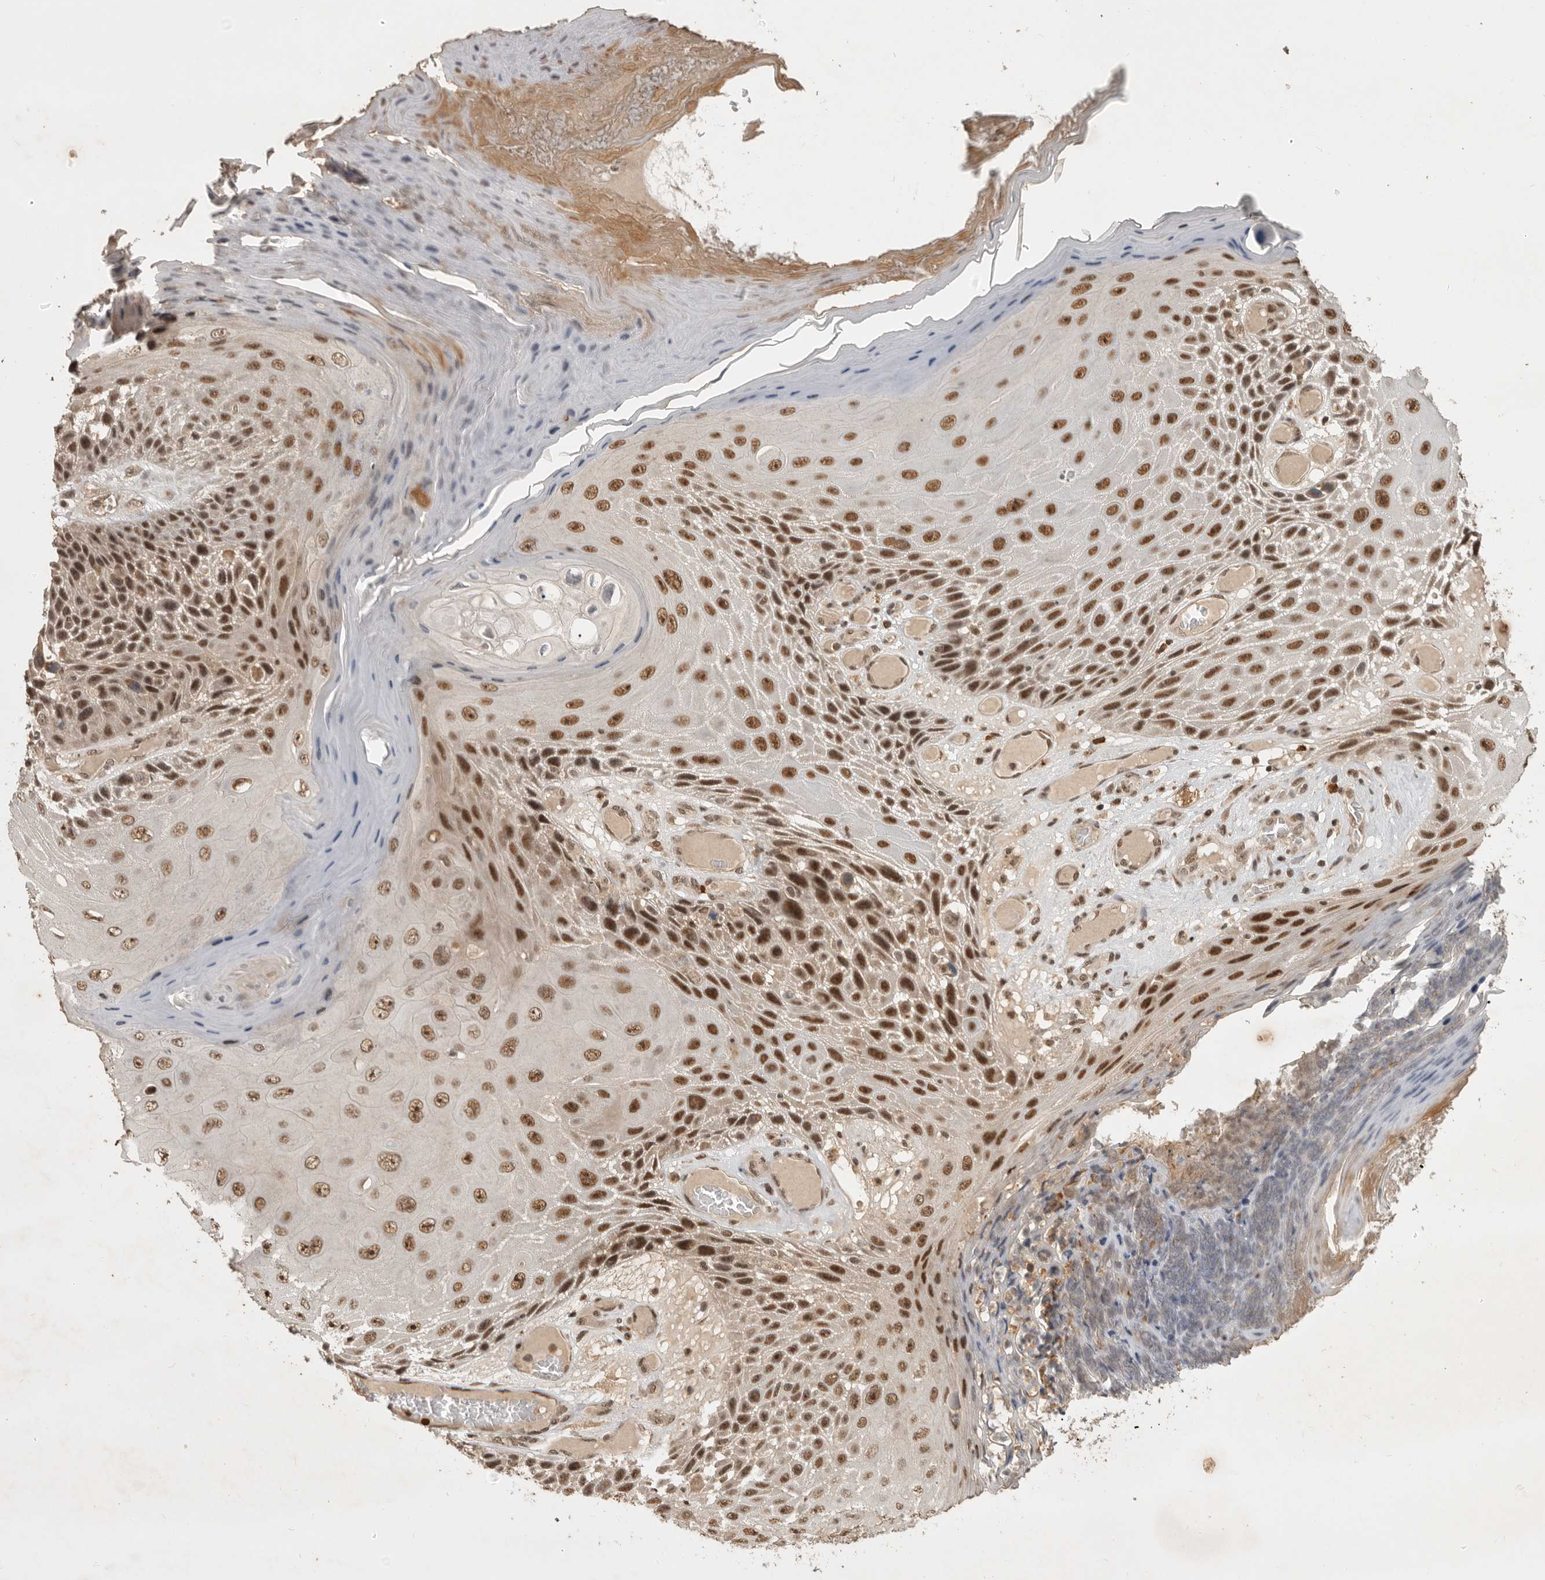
{"staining": {"intensity": "strong", "quantity": ">75%", "location": "nuclear"}, "tissue": "skin cancer", "cell_type": "Tumor cells", "image_type": "cancer", "snomed": [{"axis": "morphology", "description": "Squamous cell carcinoma, NOS"}, {"axis": "topography", "description": "Skin"}], "caption": "Protein positivity by IHC shows strong nuclear staining in about >75% of tumor cells in skin squamous cell carcinoma. Nuclei are stained in blue.", "gene": "CBLL1", "patient": {"sex": "female", "age": 88}}